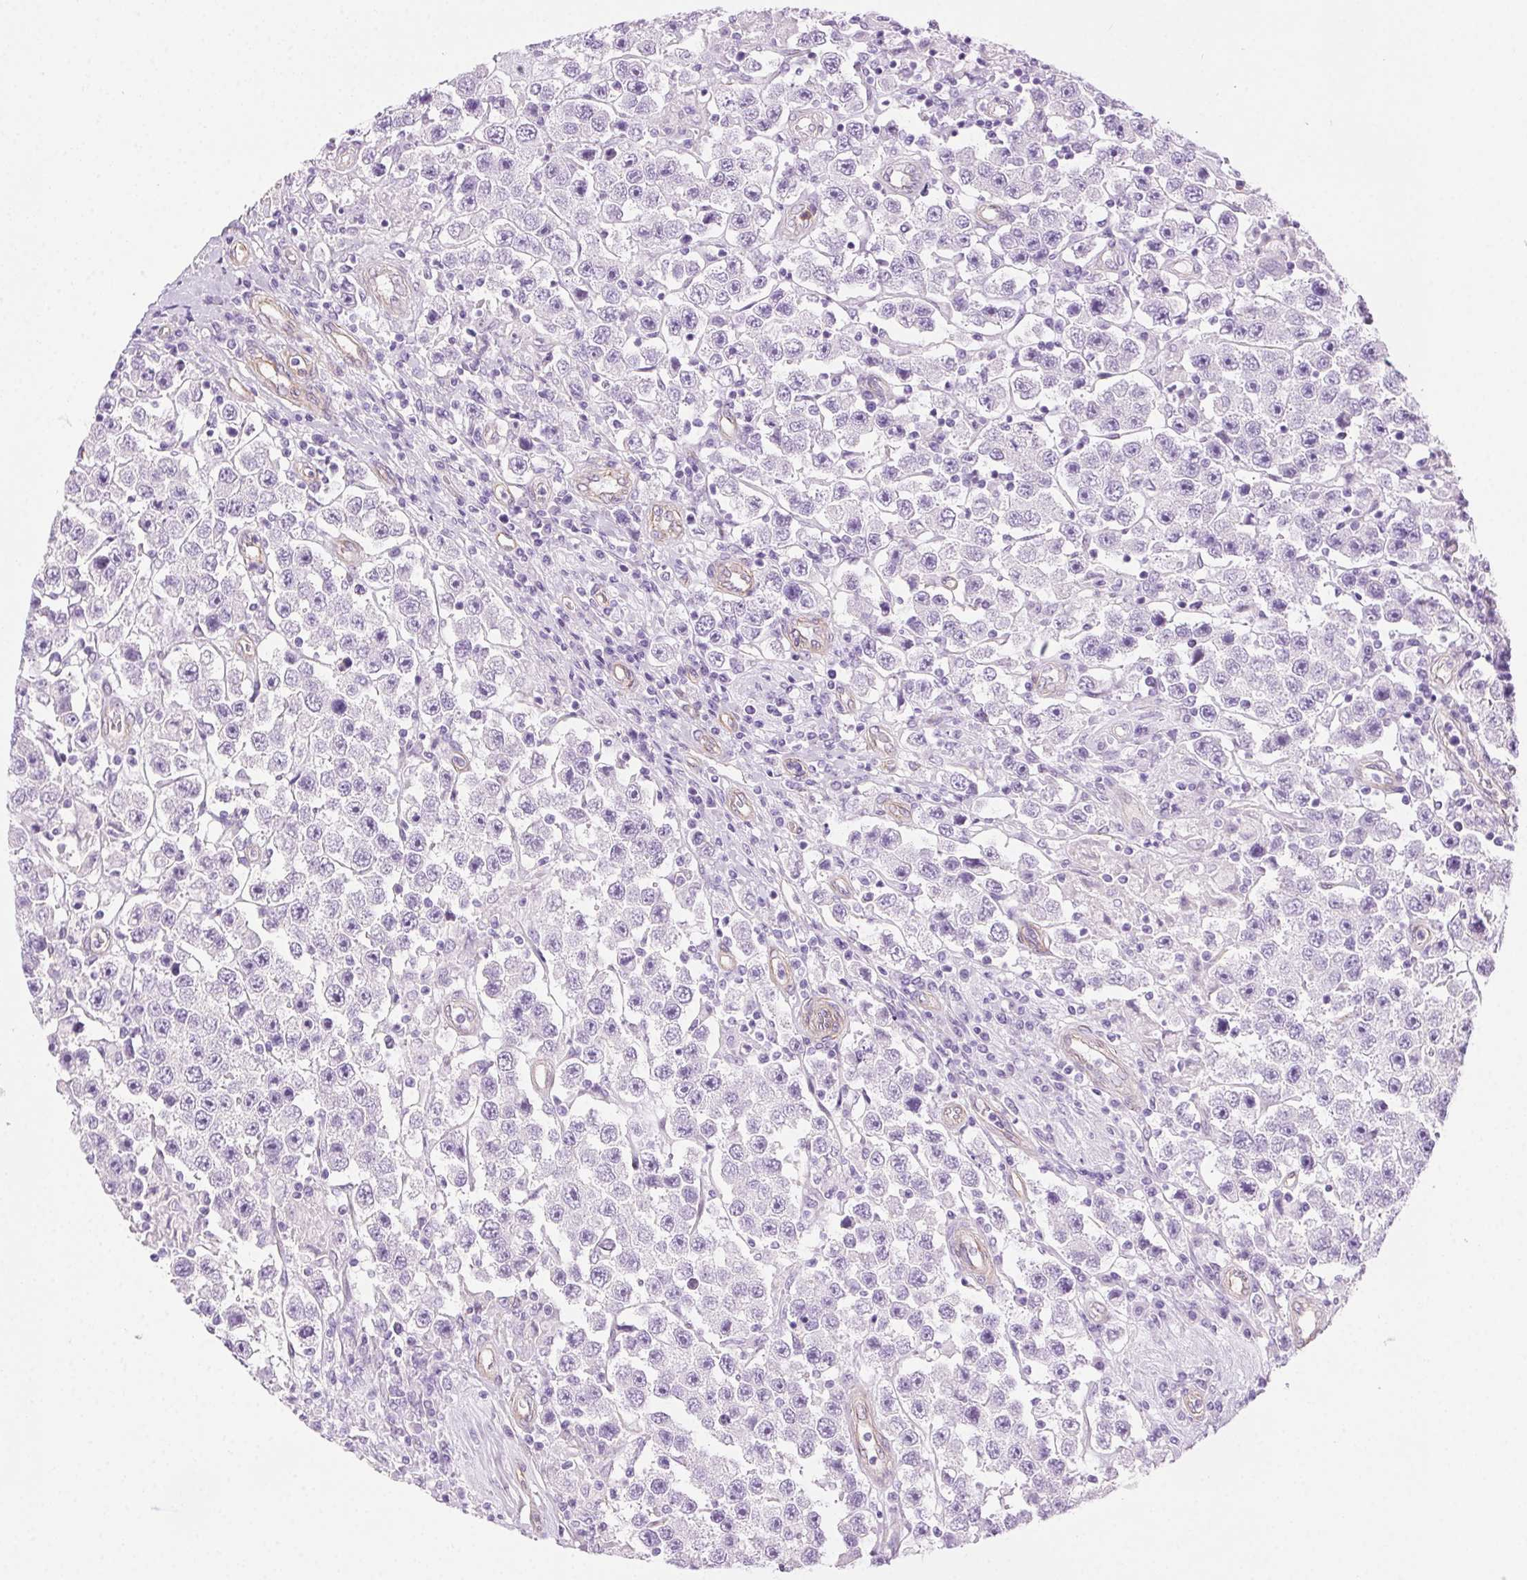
{"staining": {"intensity": "negative", "quantity": "none", "location": "none"}, "tissue": "testis cancer", "cell_type": "Tumor cells", "image_type": "cancer", "snomed": [{"axis": "morphology", "description": "Seminoma, NOS"}, {"axis": "topography", "description": "Testis"}], "caption": "Testis seminoma was stained to show a protein in brown. There is no significant staining in tumor cells. The staining was performed using DAB to visualize the protein expression in brown, while the nuclei were stained in blue with hematoxylin (Magnification: 20x).", "gene": "SHCBP1L", "patient": {"sex": "male", "age": 45}}